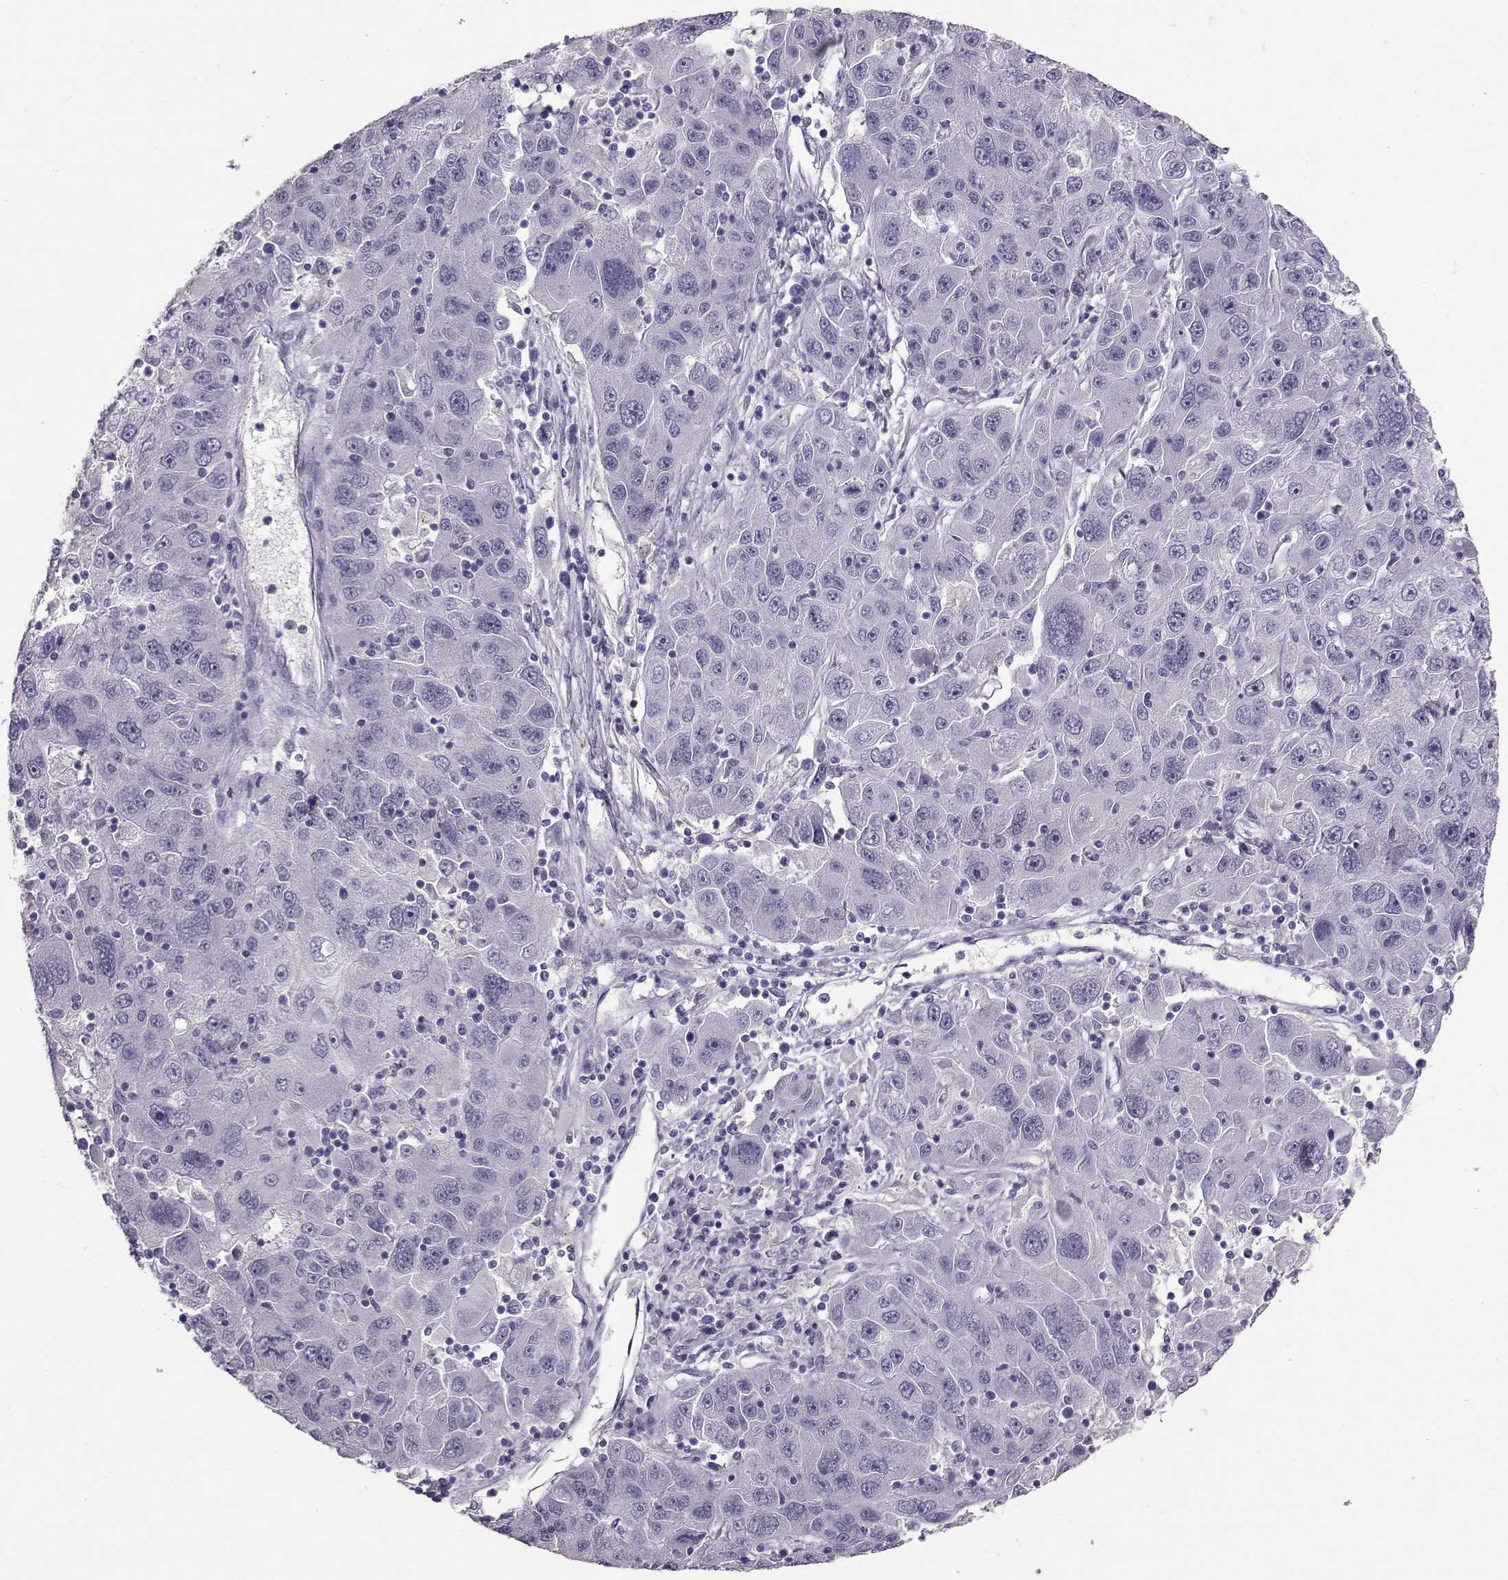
{"staining": {"intensity": "negative", "quantity": "none", "location": "none"}, "tissue": "stomach cancer", "cell_type": "Tumor cells", "image_type": "cancer", "snomed": [{"axis": "morphology", "description": "Adenocarcinoma, NOS"}, {"axis": "topography", "description": "Stomach"}], "caption": "High magnification brightfield microscopy of stomach cancer stained with DAB (brown) and counterstained with hematoxylin (blue): tumor cells show no significant staining.", "gene": "CARTPT", "patient": {"sex": "male", "age": 56}}